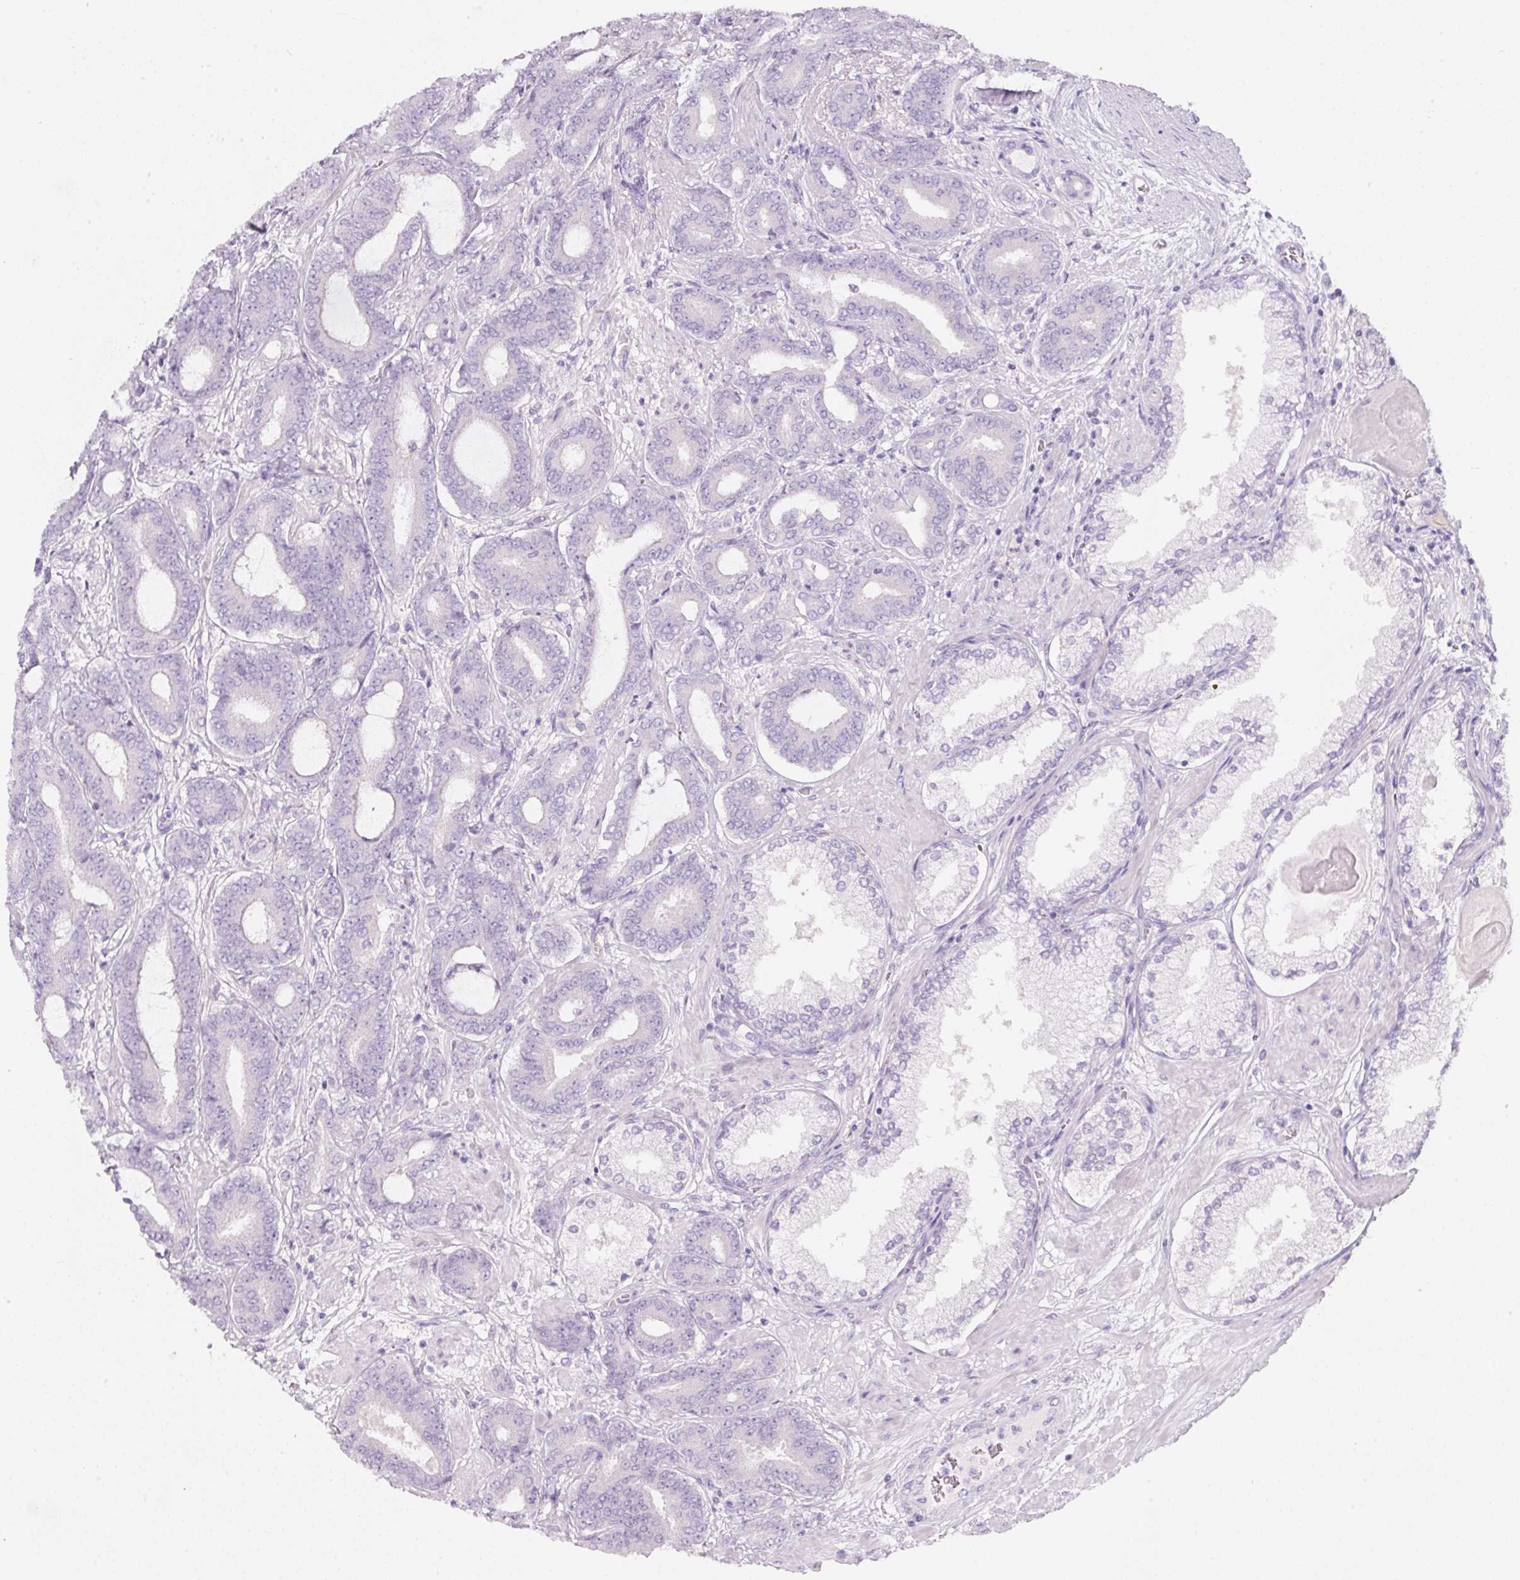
{"staining": {"intensity": "negative", "quantity": "none", "location": "none"}, "tissue": "prostate cancer", "cell_type": "Tumor cells", "image_type": "cancer", "snomed": [{"axis": "morphology", "description": "Adenocarcinoma, Low grade"}, {"axis": "topography", "description": "Prostate and seminal vesicle, NOS"}], "caption": "Tumor cells show no significant expression in prostate adenocarcinoma (low-grade).", "gene": "SLC2A2", "patient": {"sex": "male", "age": 61}}